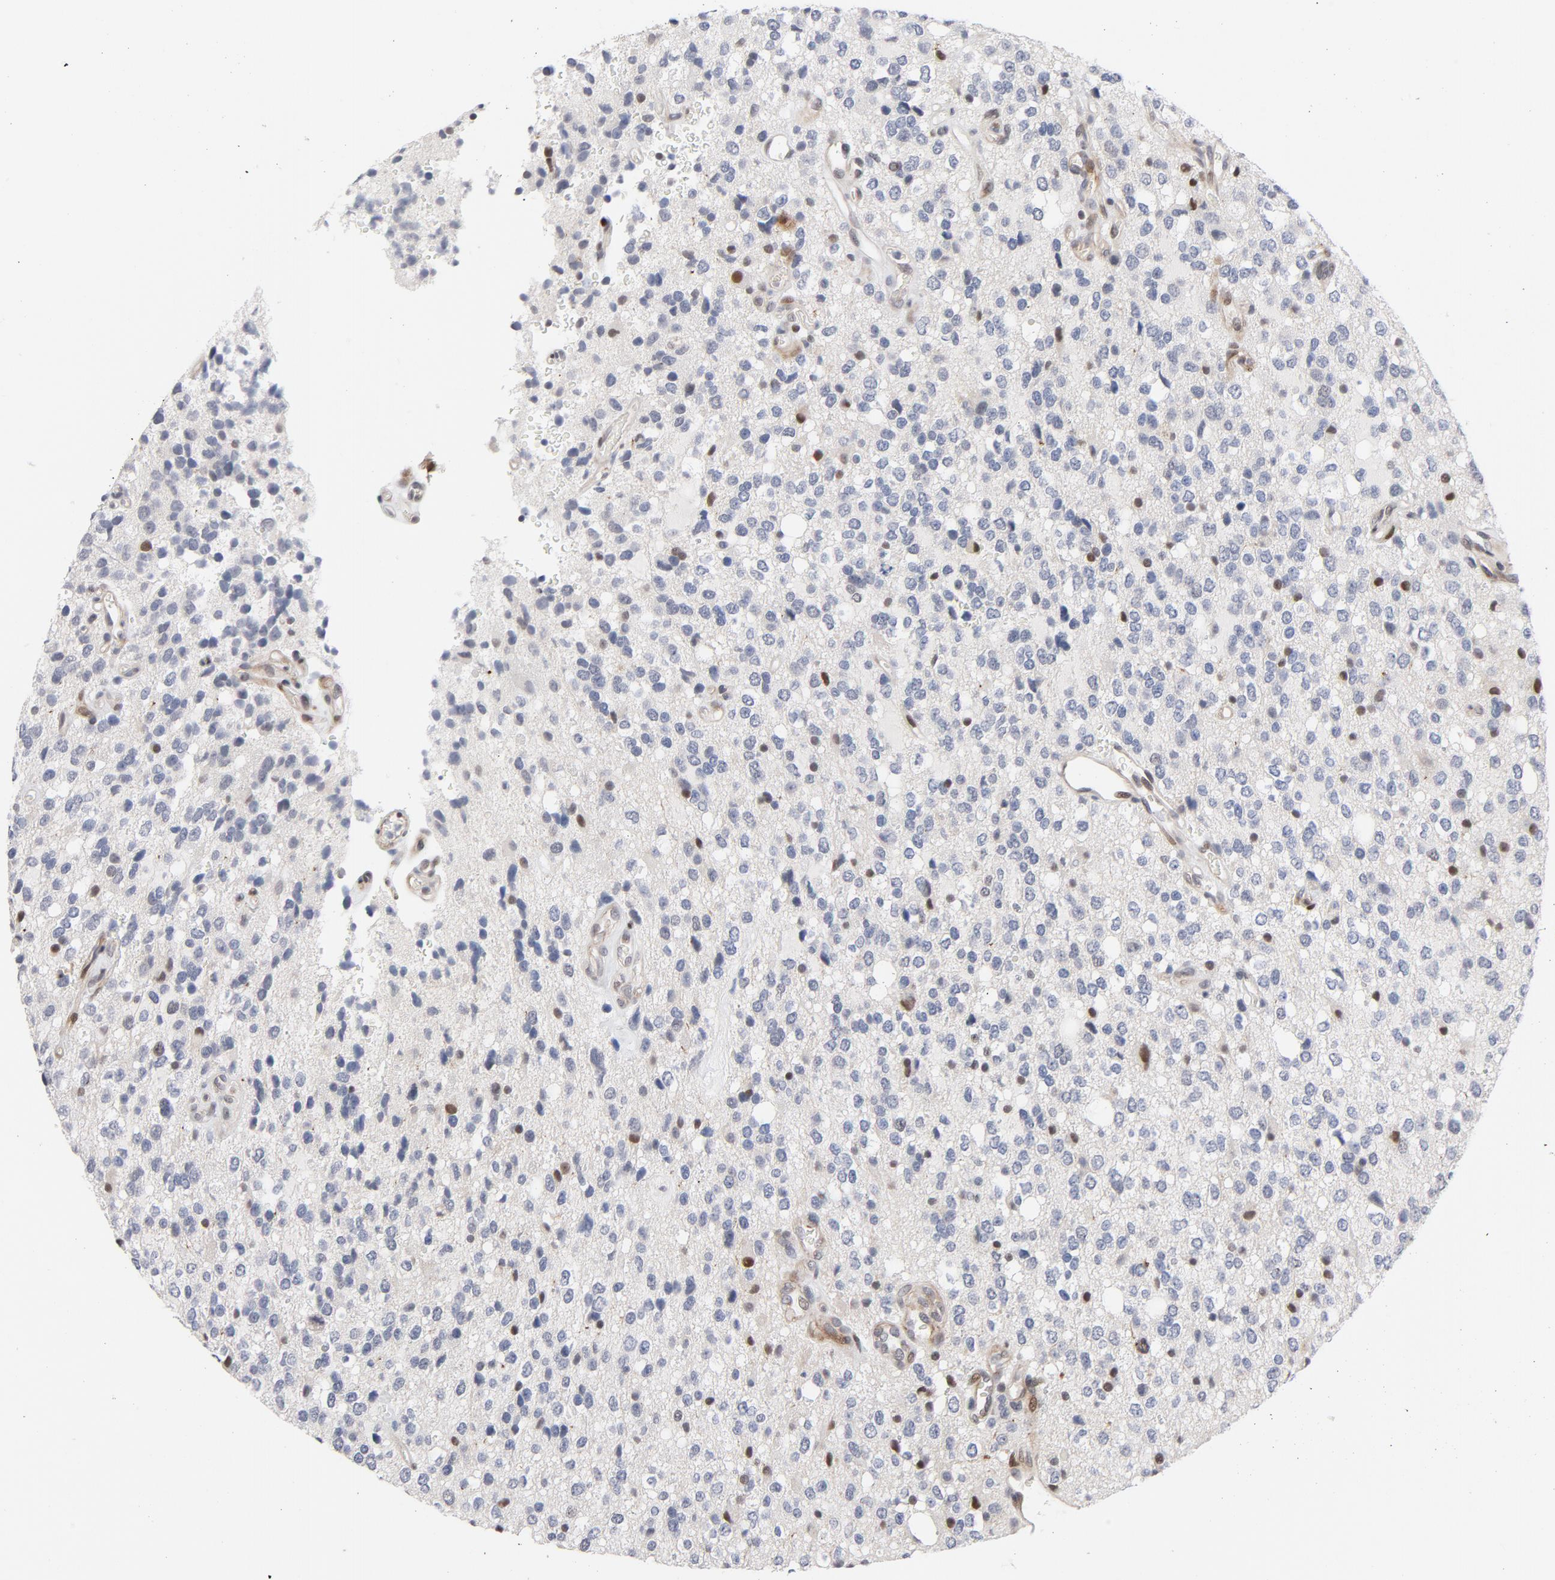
{"staining": {"intensity": "moderate", "quantity": "<25%", "location": "nuclear"}, "tissue": "glioma", "cell_type": "Tumor cells", "image_type": "cancer", "snomed": [{"axis": "morphology", "description": "Glioma, malignant, High grade"}, {"axis": "topography", "description": "Brain"}], "caption": "Protein staining demonstrates moderate nuclear staining in approximately <25% of tumor cells in malignant glioma (high-grade). (DAB (3,3'-diaminobenzidine) IHC, brown staining for protein, blue staining for nuclei).", "gene": "NFIC", "patient": {"sex": "male", "age": 47}}